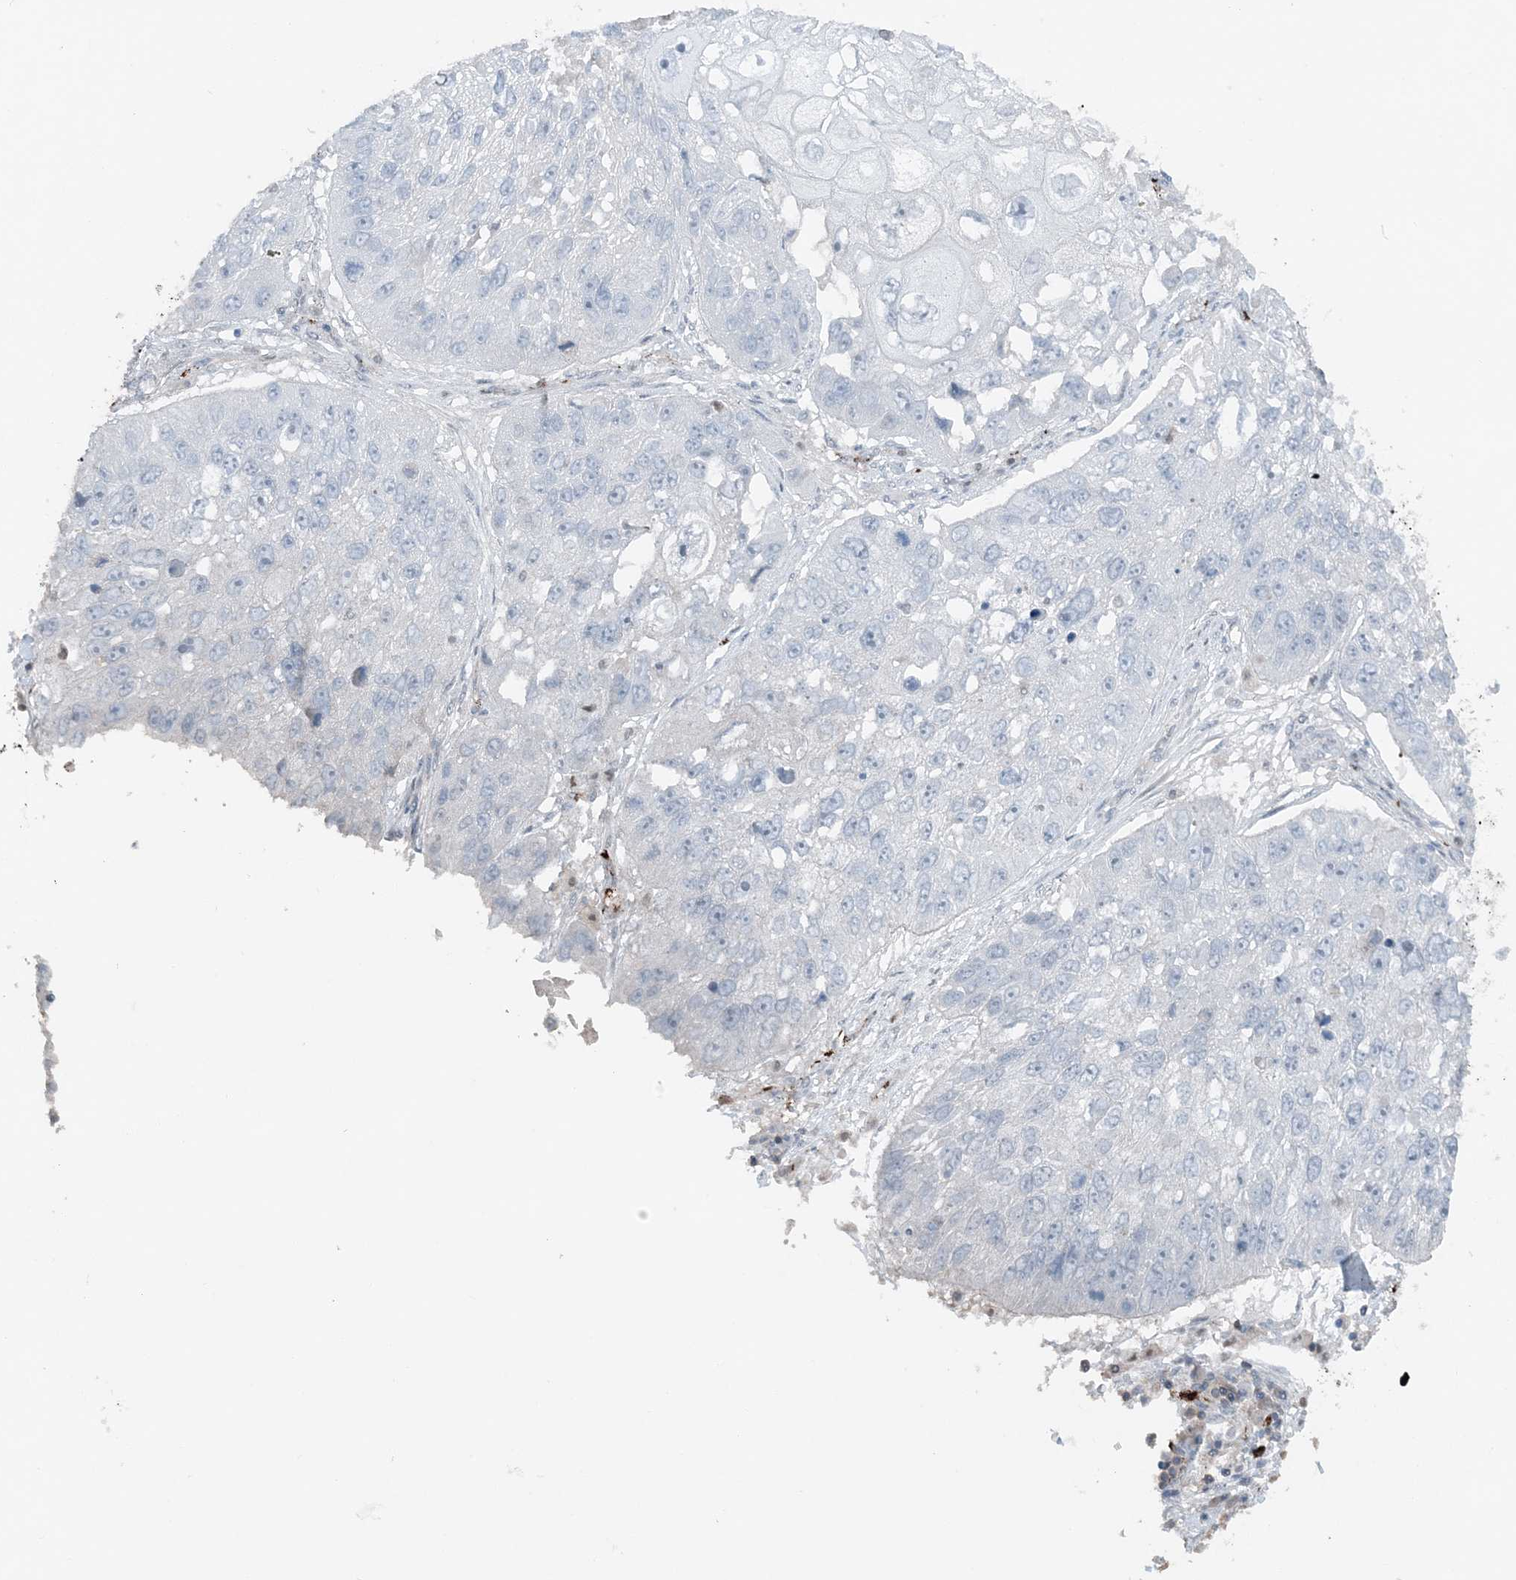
{"staining": {"intensity": "negative", "quantity": "none", "location": "none"}, "tissue": "lung cancer", "cell_type": "Tumor cells", "image_type": "cancer", "snomed": [{"axis": "morphology", "description": "Squamous cell carcinoma, NOS"}, {"axis": "topography", "description": "Lung"}], "caption": "This is a photomicrograph of immunohistochemistry staining of lung squamous cell carcinoma, which shows no expression in tumor cells. Nuclei are stained in blue.", "gene": "ELOVL7", "patient": {"sex": "male", "age": 61}}